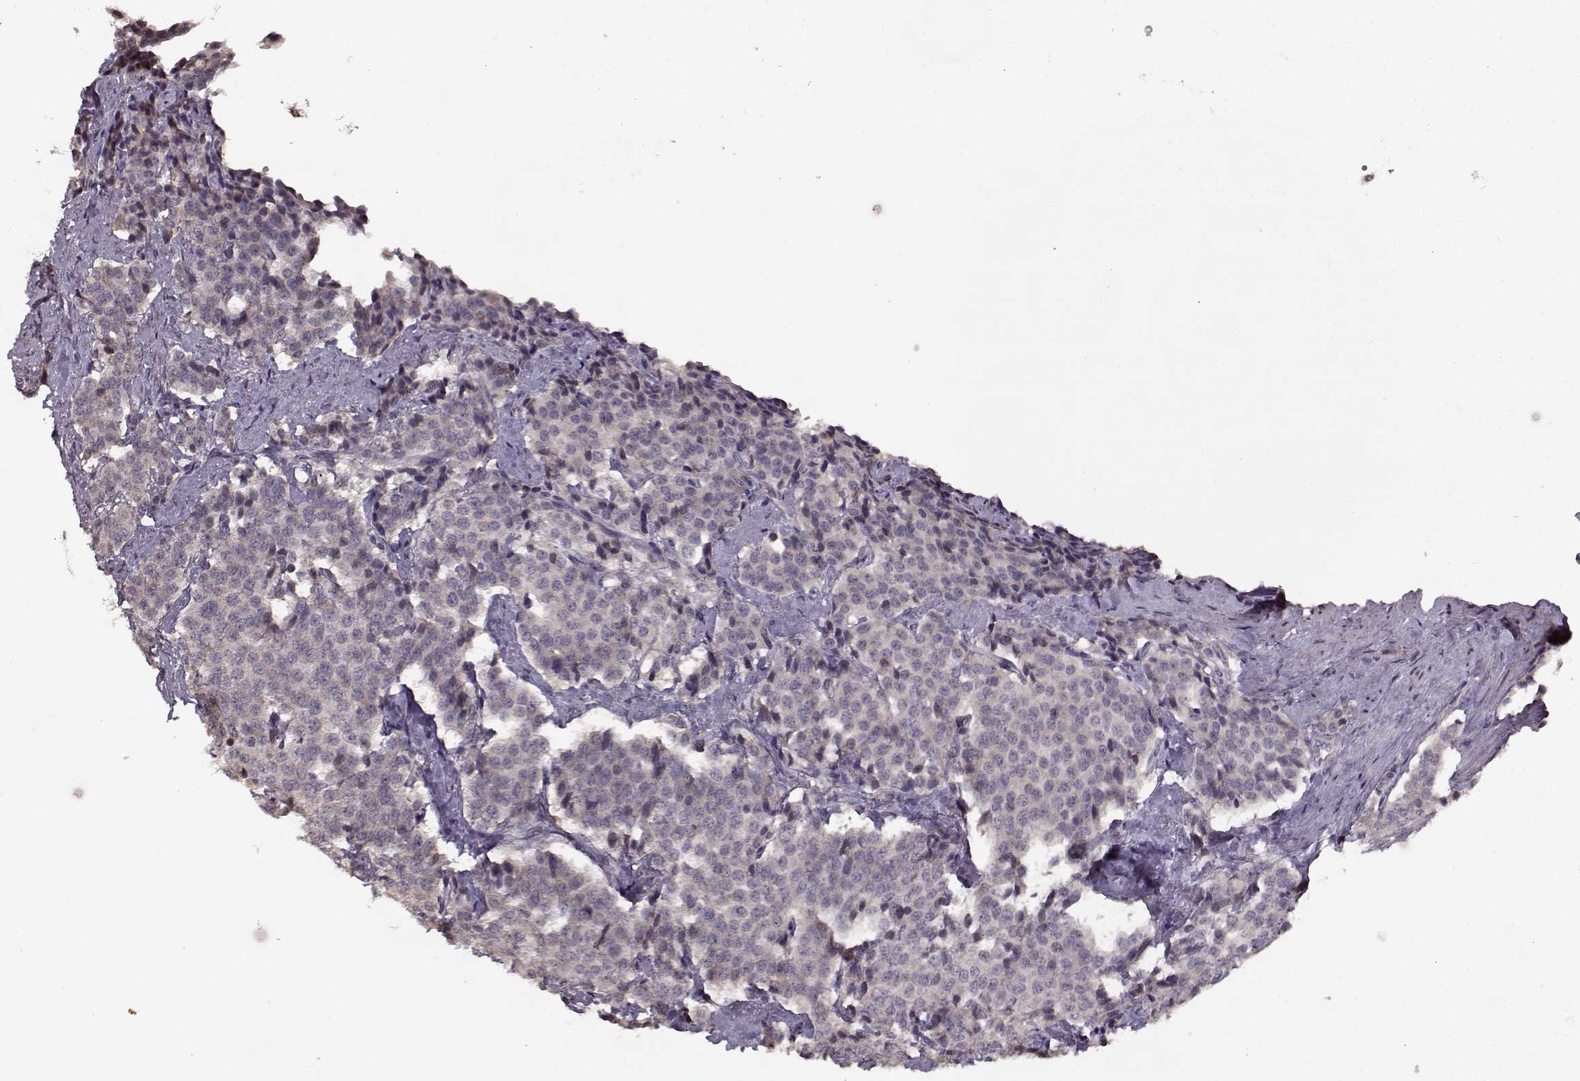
{"staining": {"intensity": "negative", "quantity": "none", "location": "none"}, "tissue": "carcinoid", "cell_type": "Tumor cells", "image_type": "cancer", "snomed": [{"axis": "morphology", "description": "Carcinoid, malignant, NOS"}, {"axis": "topography", "description": "Small intestine"}], "caption": "Malignant carcinoid stained for a protein using immunohistochemistry (IHC) demonstrates no expression tumor cells.", "gene": "FSHB", "patient": {"sex": "female", "age": 58}}